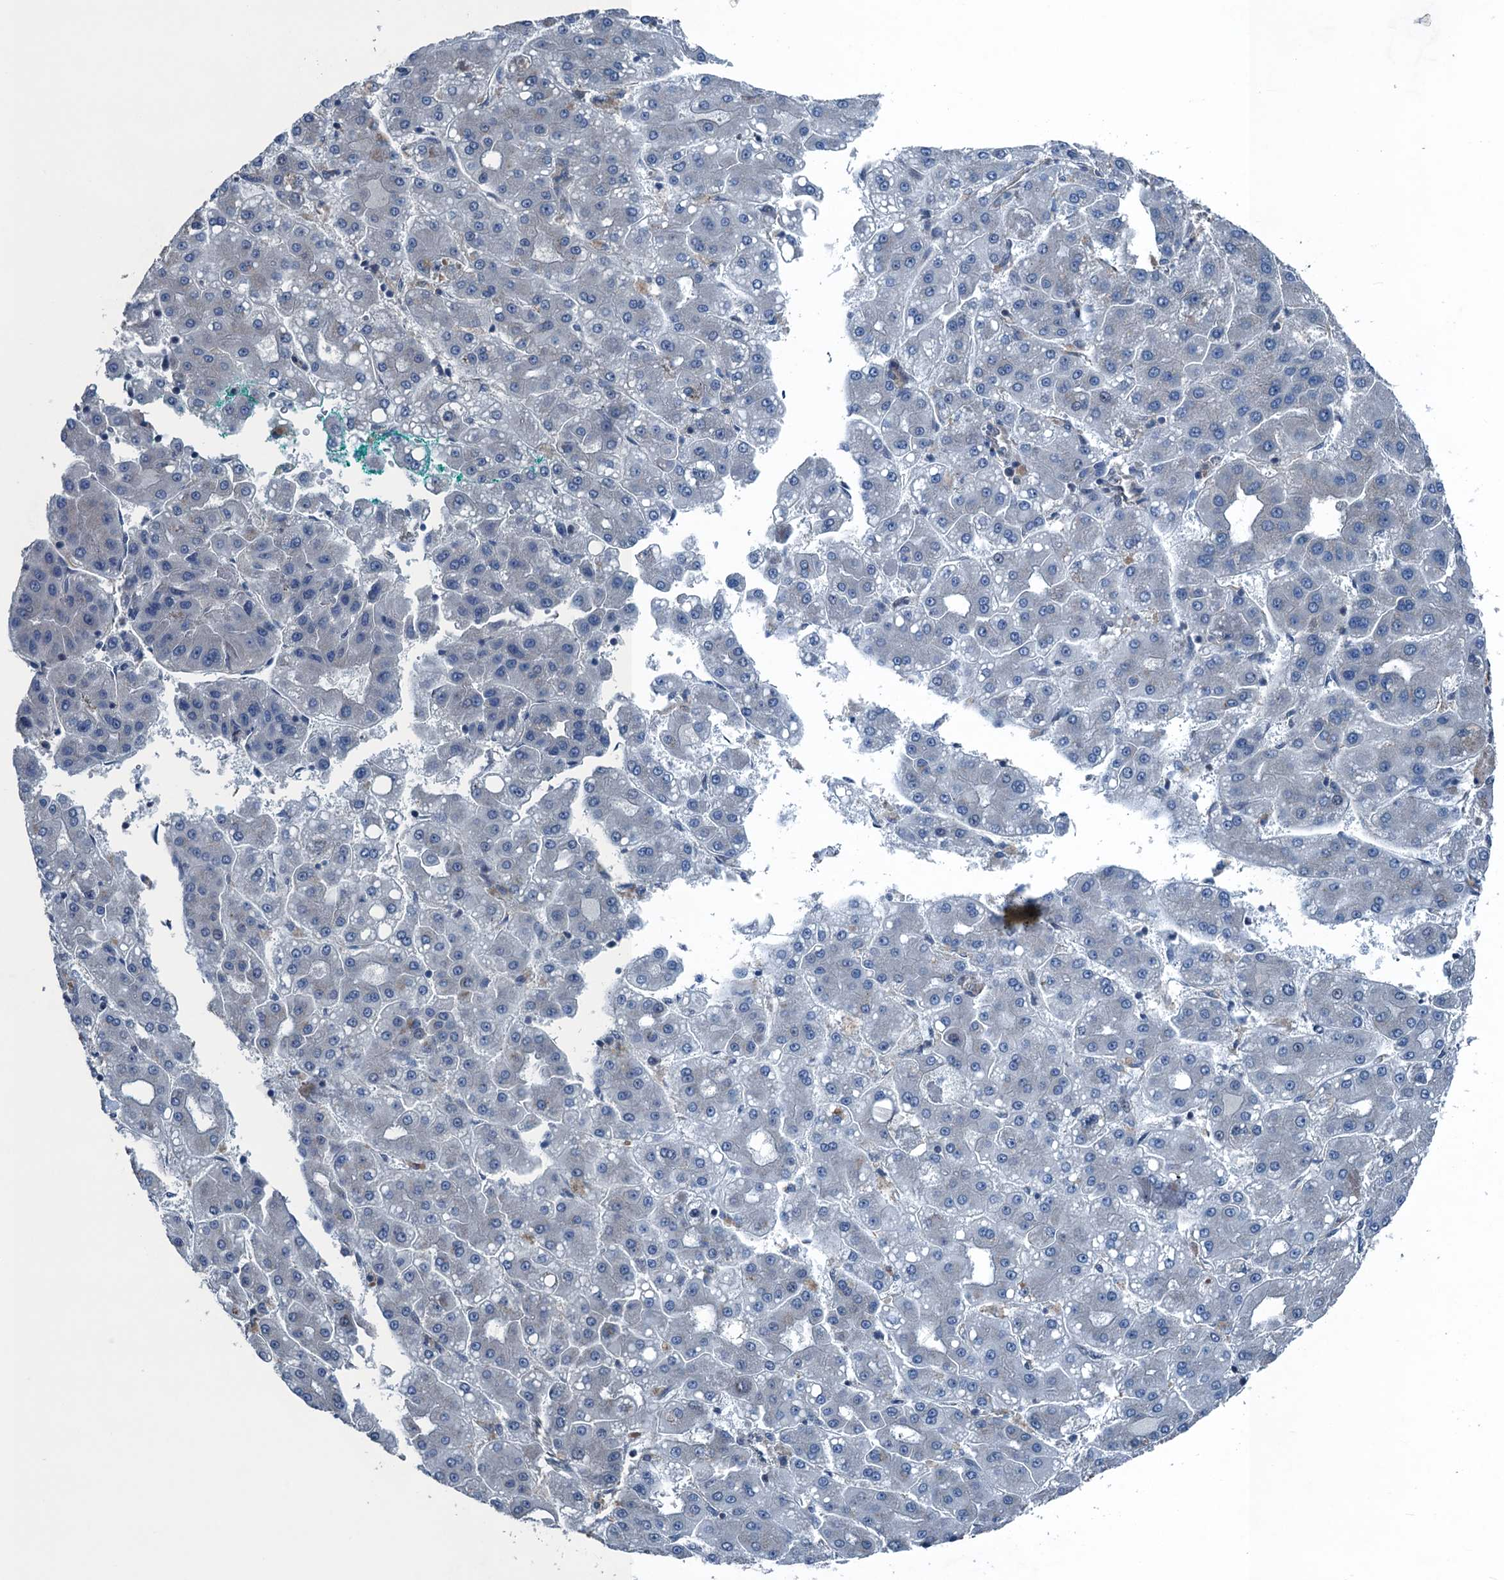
{"staining": {"intensity": "negative", "quantity": "none", "location": "none"}, "tissue": "liver cancer", "cell_type": "Tumor cells", "image_type": "cancer", "snomed": [{"axis": "morphology", "description": "Carcinoma, Hepatocellular, NOS"}, {"axis": "topography", "description": "Liver"}], "caption": "Micrograph shows no protein staining in tumor cells of hepatocellular carcinoma (liver) tissue.", "gene": "TRAPPC8", "patient": {"sex": "male", "age": 65}}